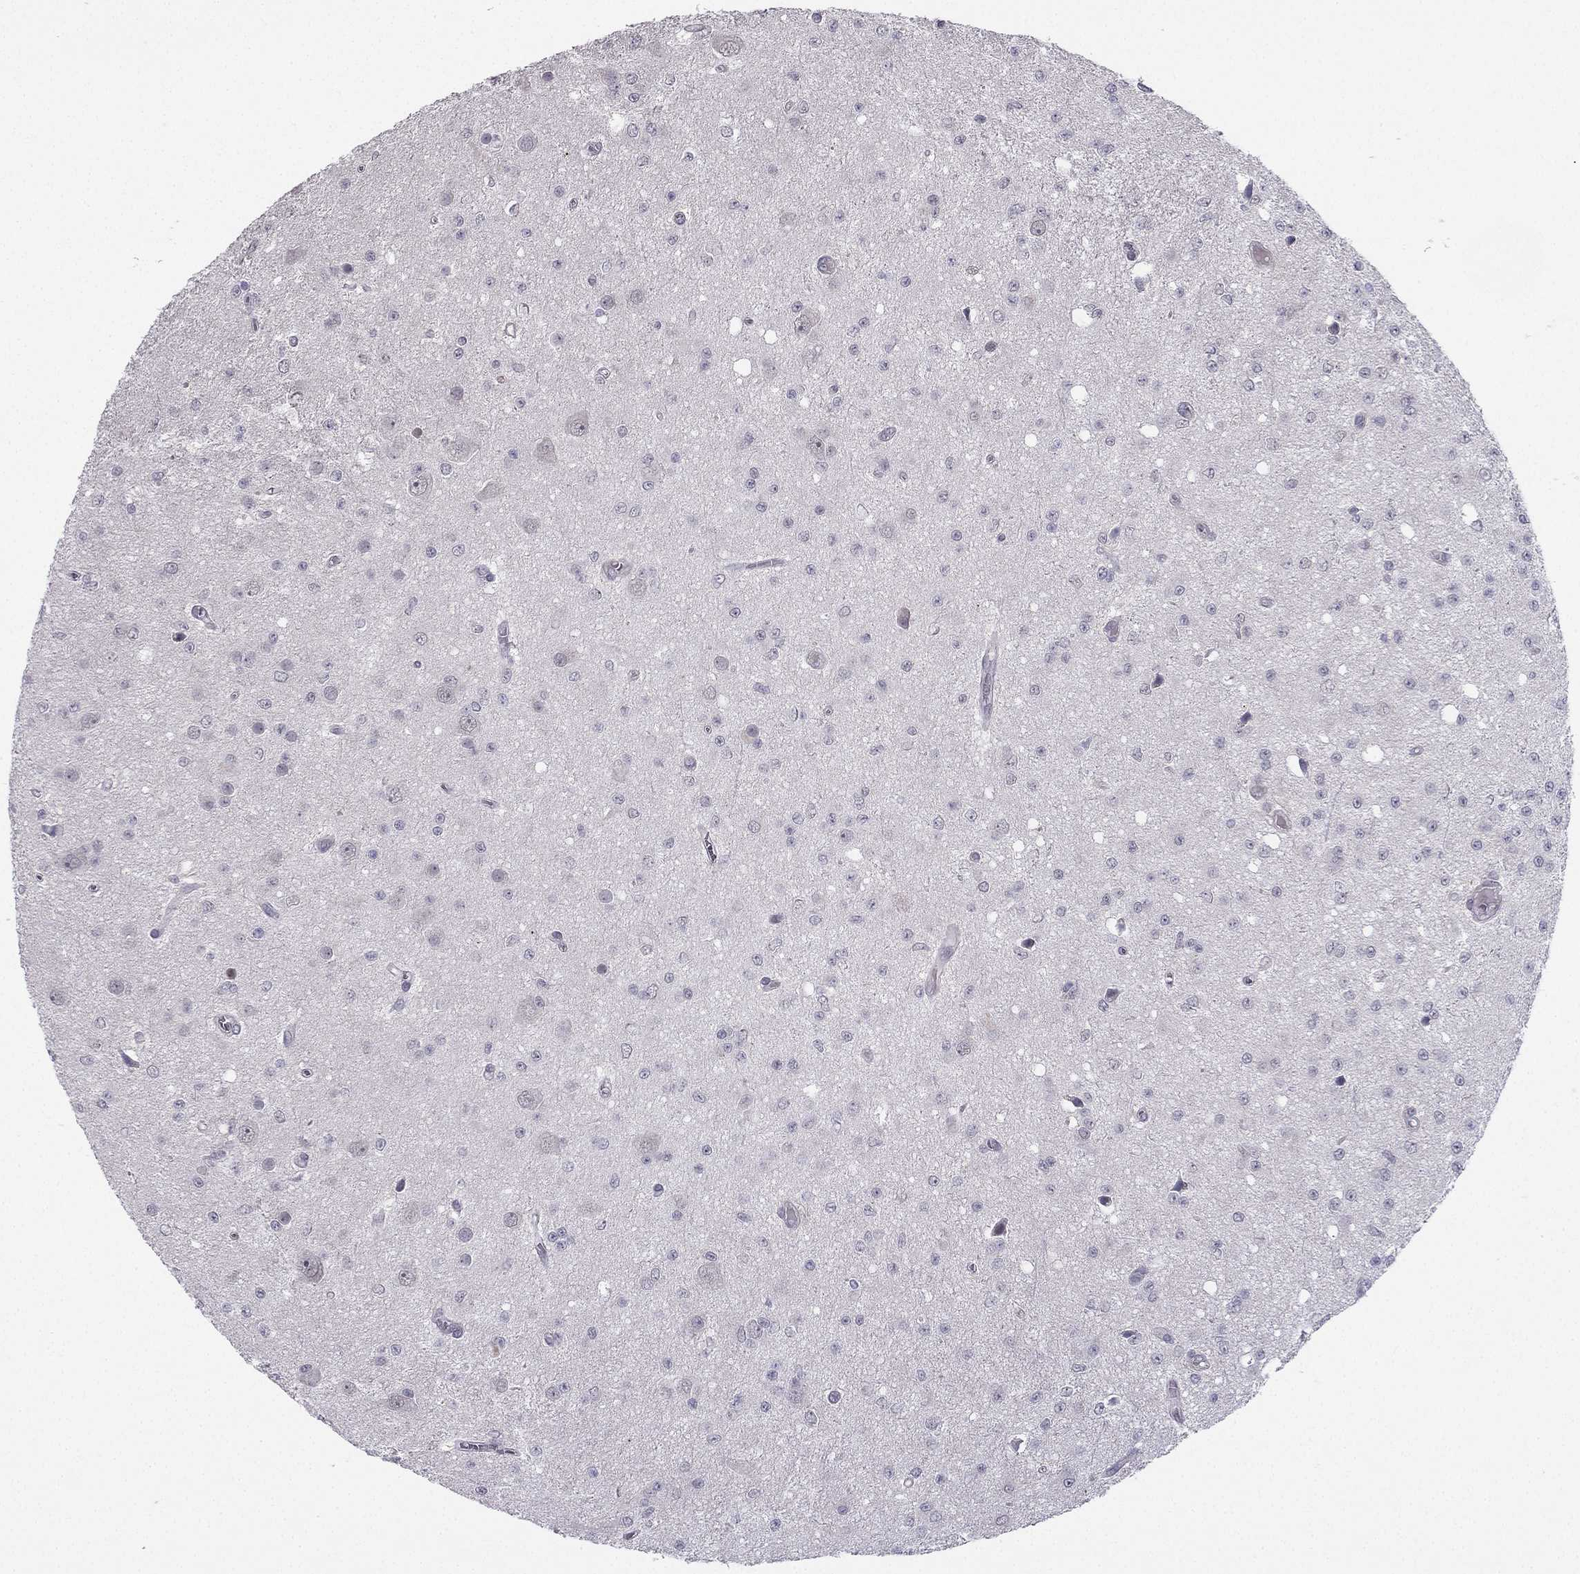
{"staining": {"intensity": "negative", "quantity": "none", "location": "none"}, "tissue": "glioma", "cell_type": "Tumor cells", "image_type": "cancer", "snomed": [{"axis": "morphology", "description": "Glioma, malignant, Low grade"}, {"axis": "topography", "description": "Brain"}], "caption": "High magnification brightfield microscopy of malignant glioma (low-grade) stained with DAB (3,3'-diaminobenzidine) (brown) and counterstained with hematoxylin (blue): tumor cells show no significant expression.", "gene": "CHST8", "patient": {"sex": "female", "age": 45}}